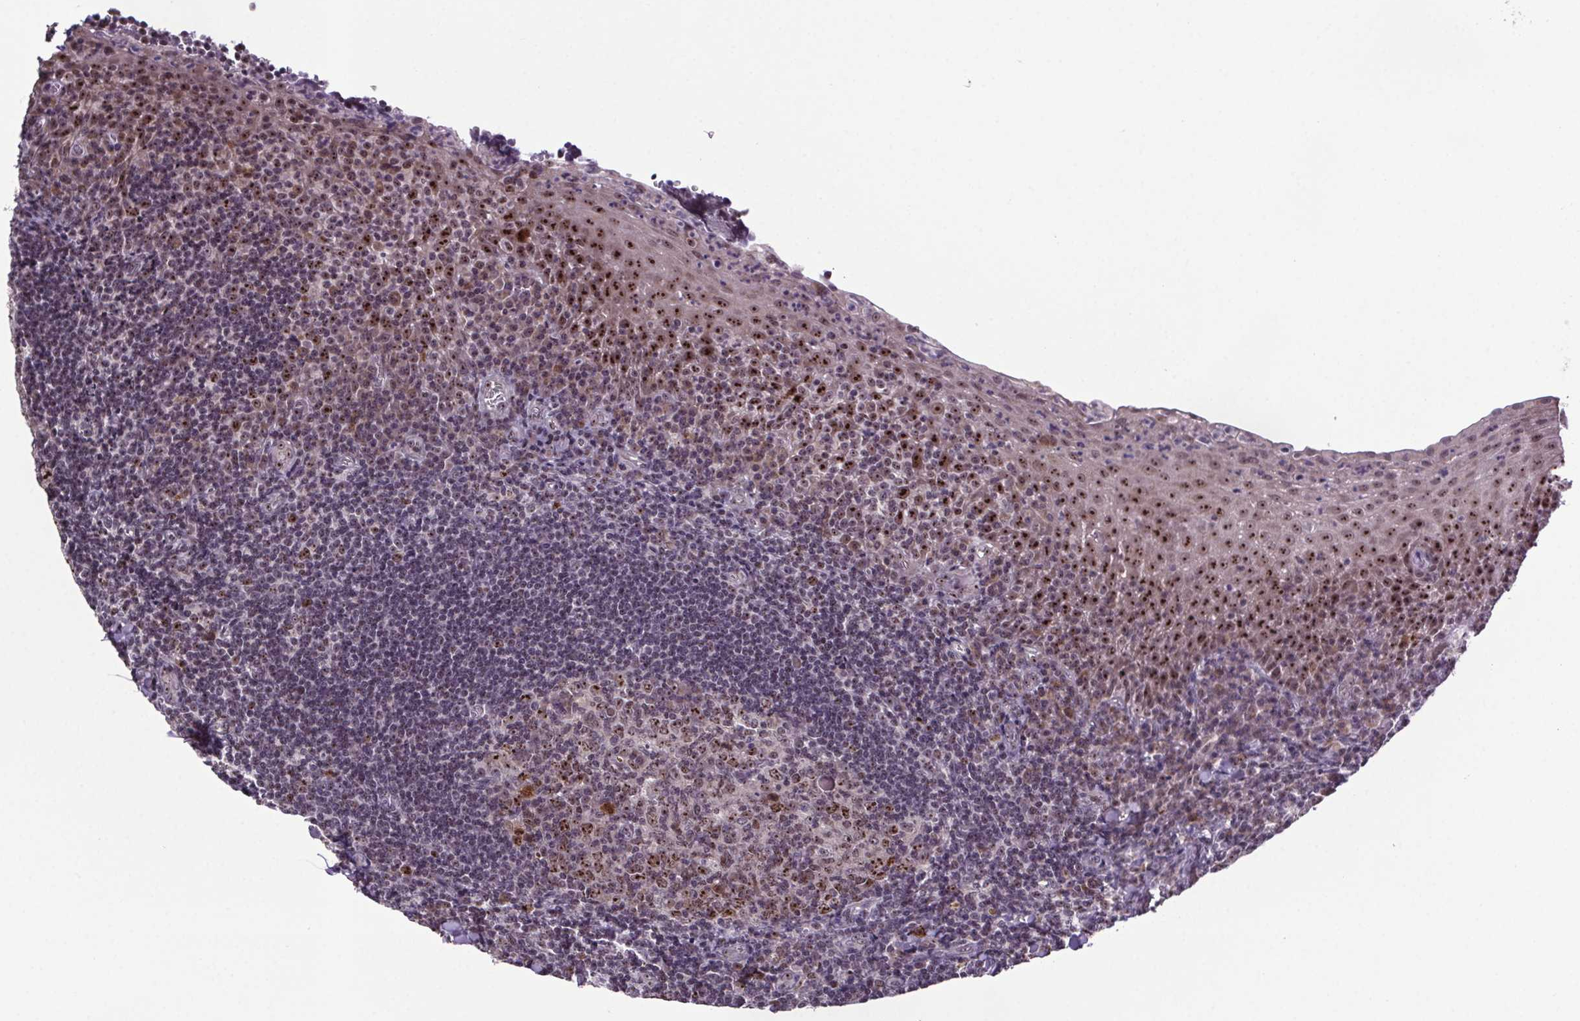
{"staining": {"intensity": "moderate", "quantity": "25%-75%", "location": "nuclear"}, "tissue": "tonsil", "cell_type": "Germinal center cells", "image_type": "normal", "snomed": [{"axis": "morphology", "description": "Normal tissue, NOS"}, {"axis": "morphology", "description": "Inflammation, NOS"}, {"axis": "topography", "description": "Tonsil"}], "caption": "Tonsil stained with DAB (3,3'-diaminobenzidine) immunohistochemistry (IHC) displays medium levels of moderate nuclear staining in about 25%-75% of germinal center cells. Nuclei are stained in blue.", "gene": "ATMIN", "patient": {"sex": "female", "age": 31}}